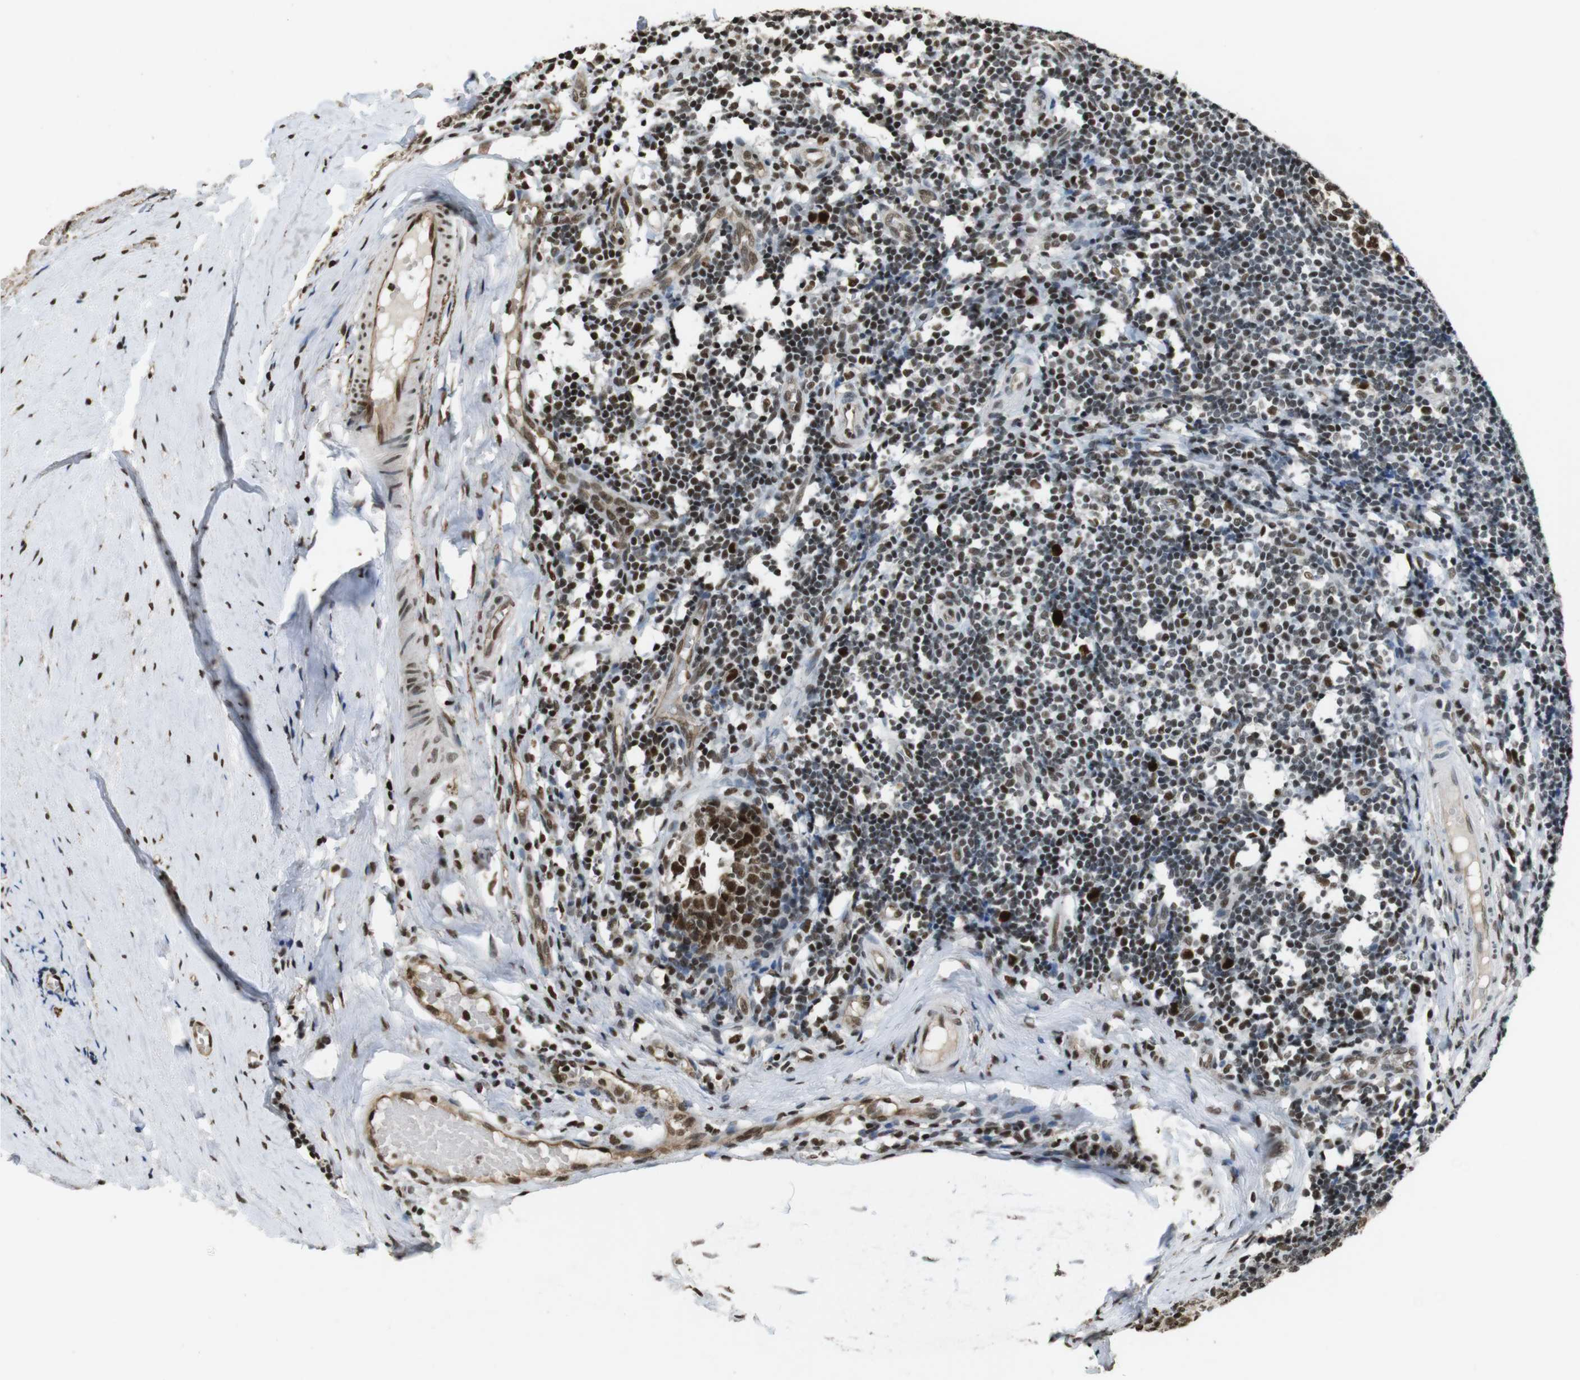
{"staining": {"intensity": "strong", "quantity": ">75%", "location": "nuclear"}, "tissue": "tonsil", "cell_type": "Germinal center cells", "image_type": "normal", "snomed": [{"axis": "morphology", "description": "Normal tissue, NOS"}, {"axis": "topography", "description": "Tonsil"}], "caption": "Strong nuclear protein expression is present in approximately >75% of germinal center cells in tonsil. The staining was performed using DAB (3,3'-diaminobenzidine), with brown indicating positive protein expression. Nuclei are stained blue with hematoxylin.", "gene": "CSNK2B", "patient": {"sex": "female", "age": 19}}